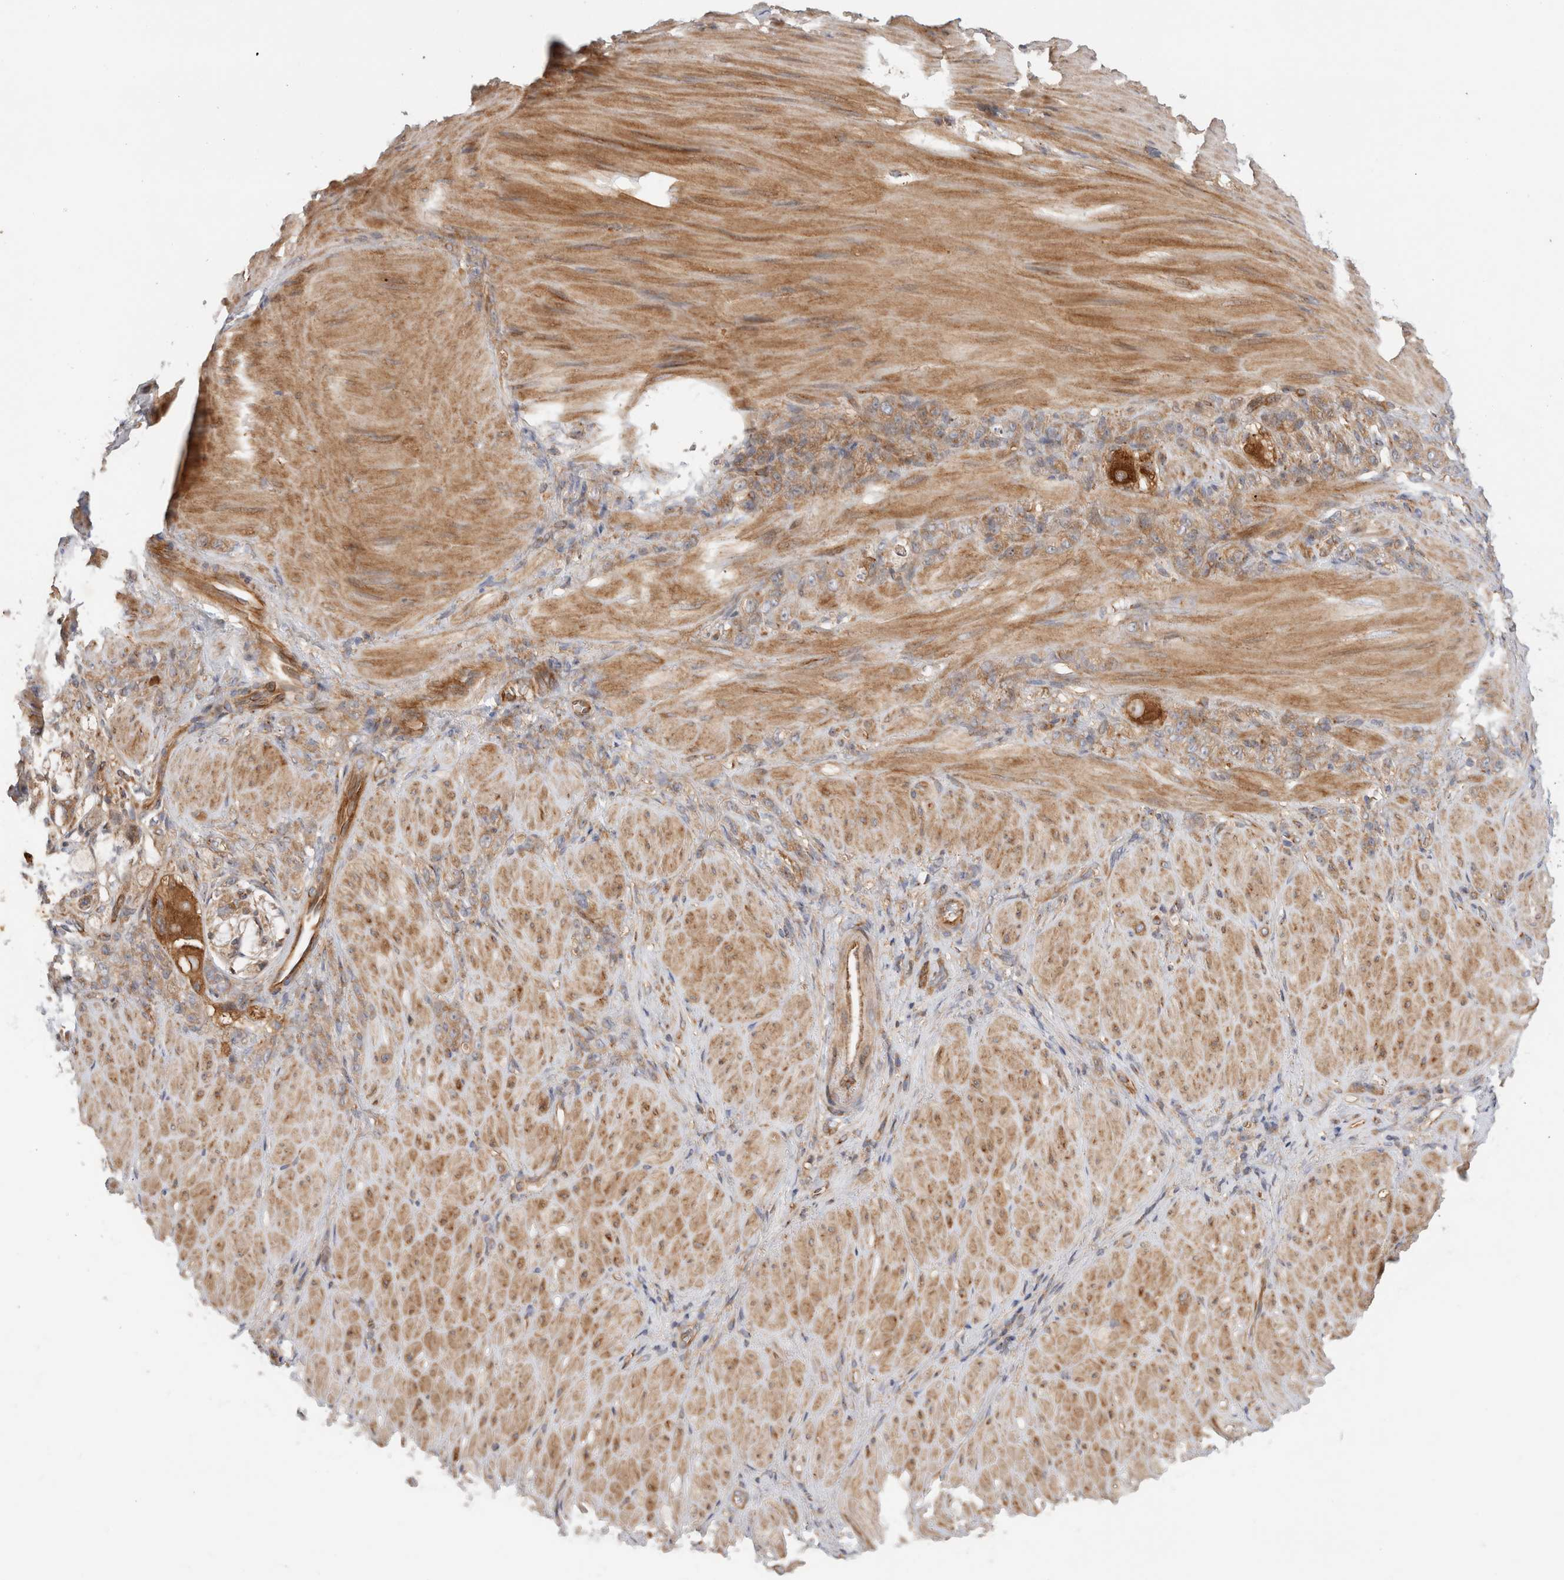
{"staining": {"intensity": "moderate", "quantity": ">75%", "location": "cytoplasmic/membranous"}, "tissue": "stomach cancer", "cell_type": "Tumor cells", "image_type": "cancer", "snomed": [{"axis": "morphology", "description": "Normal tissue, NOS"}, {"axis": "morphology", "description": "Adenocarcinoma, NOS"}, {"axis": "topography", "description": "Stomach"}], "caption": "Protein staining of adenocarcinoma (stomach) tissue reveals moderate cytoplasmic/membranous staining in approximately >75% of tumor cells.", "gene": "GPR150", "patient": {"sex": "male", "age": 82}}